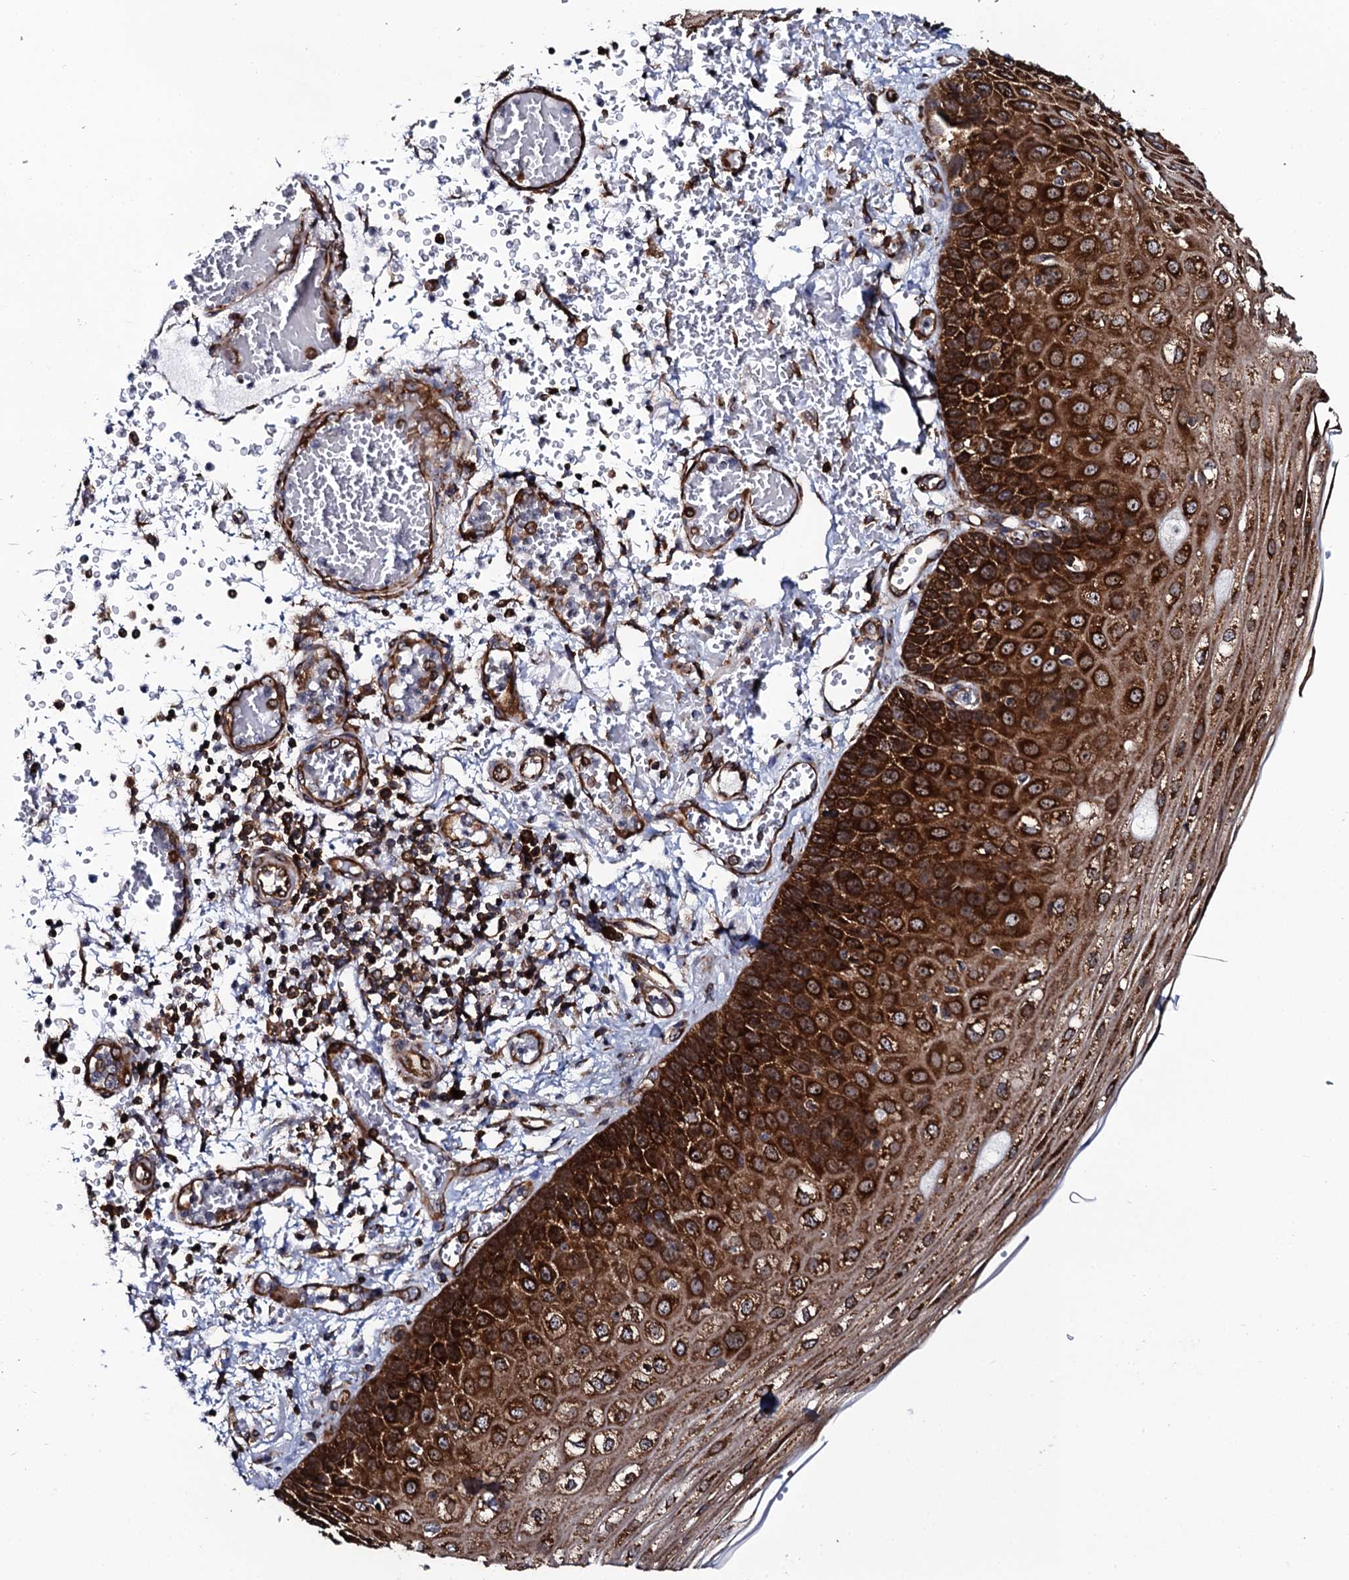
{"staining": {"intensity": "strong", "quantity": ">75%", "location": "cytoplasmic/membranous,nuclear"}, "tissue": "esophagus", "cell_type": "Squamous epithelial cells", "image_type": "normal", "snomed": [{"axis": "morphology", "description": "Normal tissue, NOS"}, {"axis": "topography", "description": "Esophagus"}], "caption": "A brown stain labels strong cytoplasmic/membranous,nuclear staining of a protein in squamous epithelial cells of normal human esophagus.", "gene": "SPTY2D1", "patient": {"sex": "male", "age": 81}}